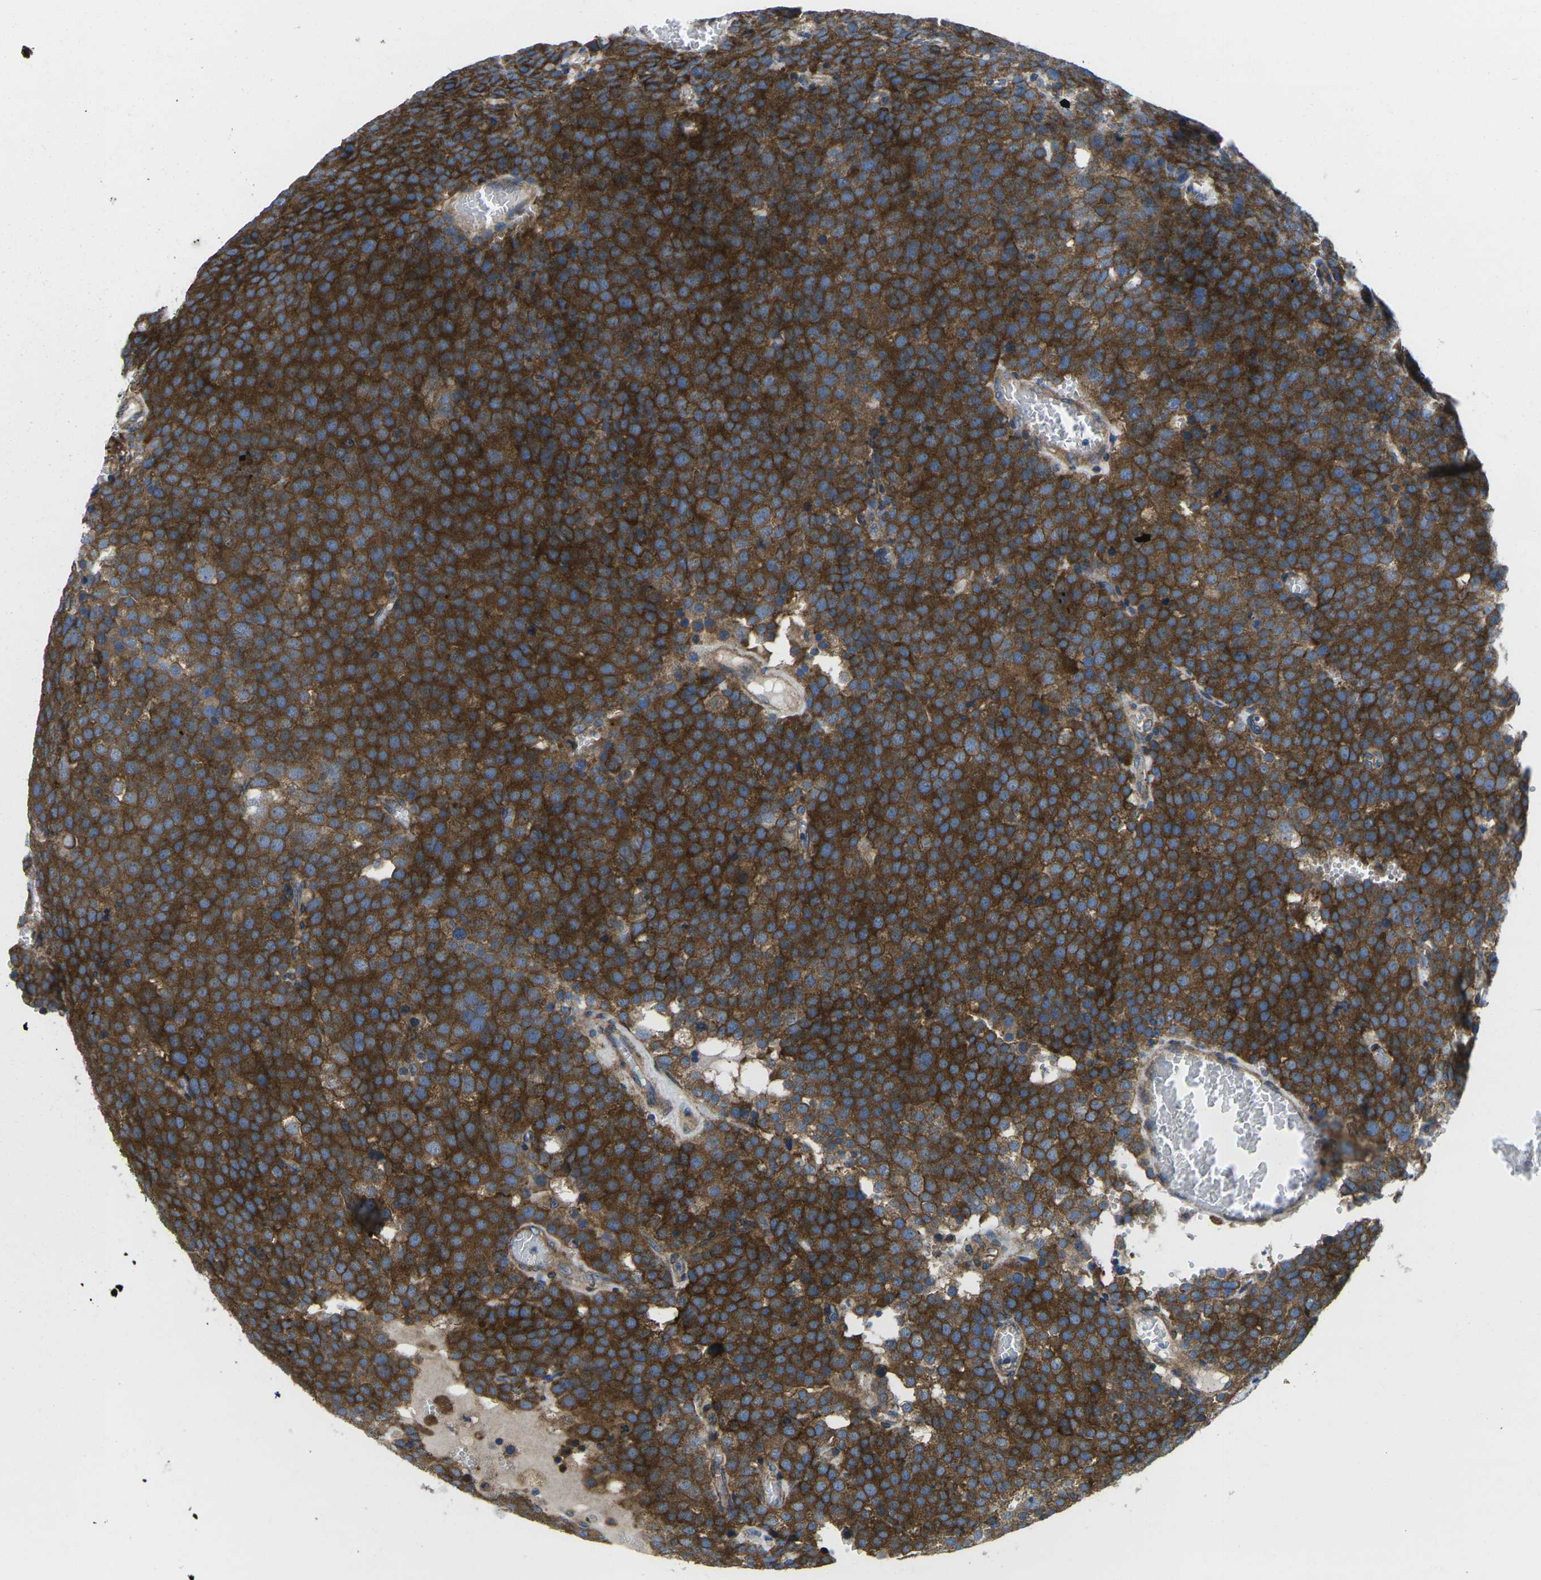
{"staining": {"intensity": "strong", "quantity": ">75%", "location": "cytoplasmic/membranous"}, "tissue": "testis cancer", "cell_type": "Tumor cells", "image_type": "cancer", "snomed": [{"axis": "morphology", "description": "Normal tissue, NOS"}, {"axis": "morphology", "description": "Seminoma, NOS"}, {"axis": "topography", "description": "Testis"}], "caption": "DAB immunohistochemical staining of human testis seminoma exhibits strong cytoplasmic/membranous protein staining in approximately >75% of tumor cells.", "gene": "DLG1", "patient": {"sex": "male", "age": 71}}